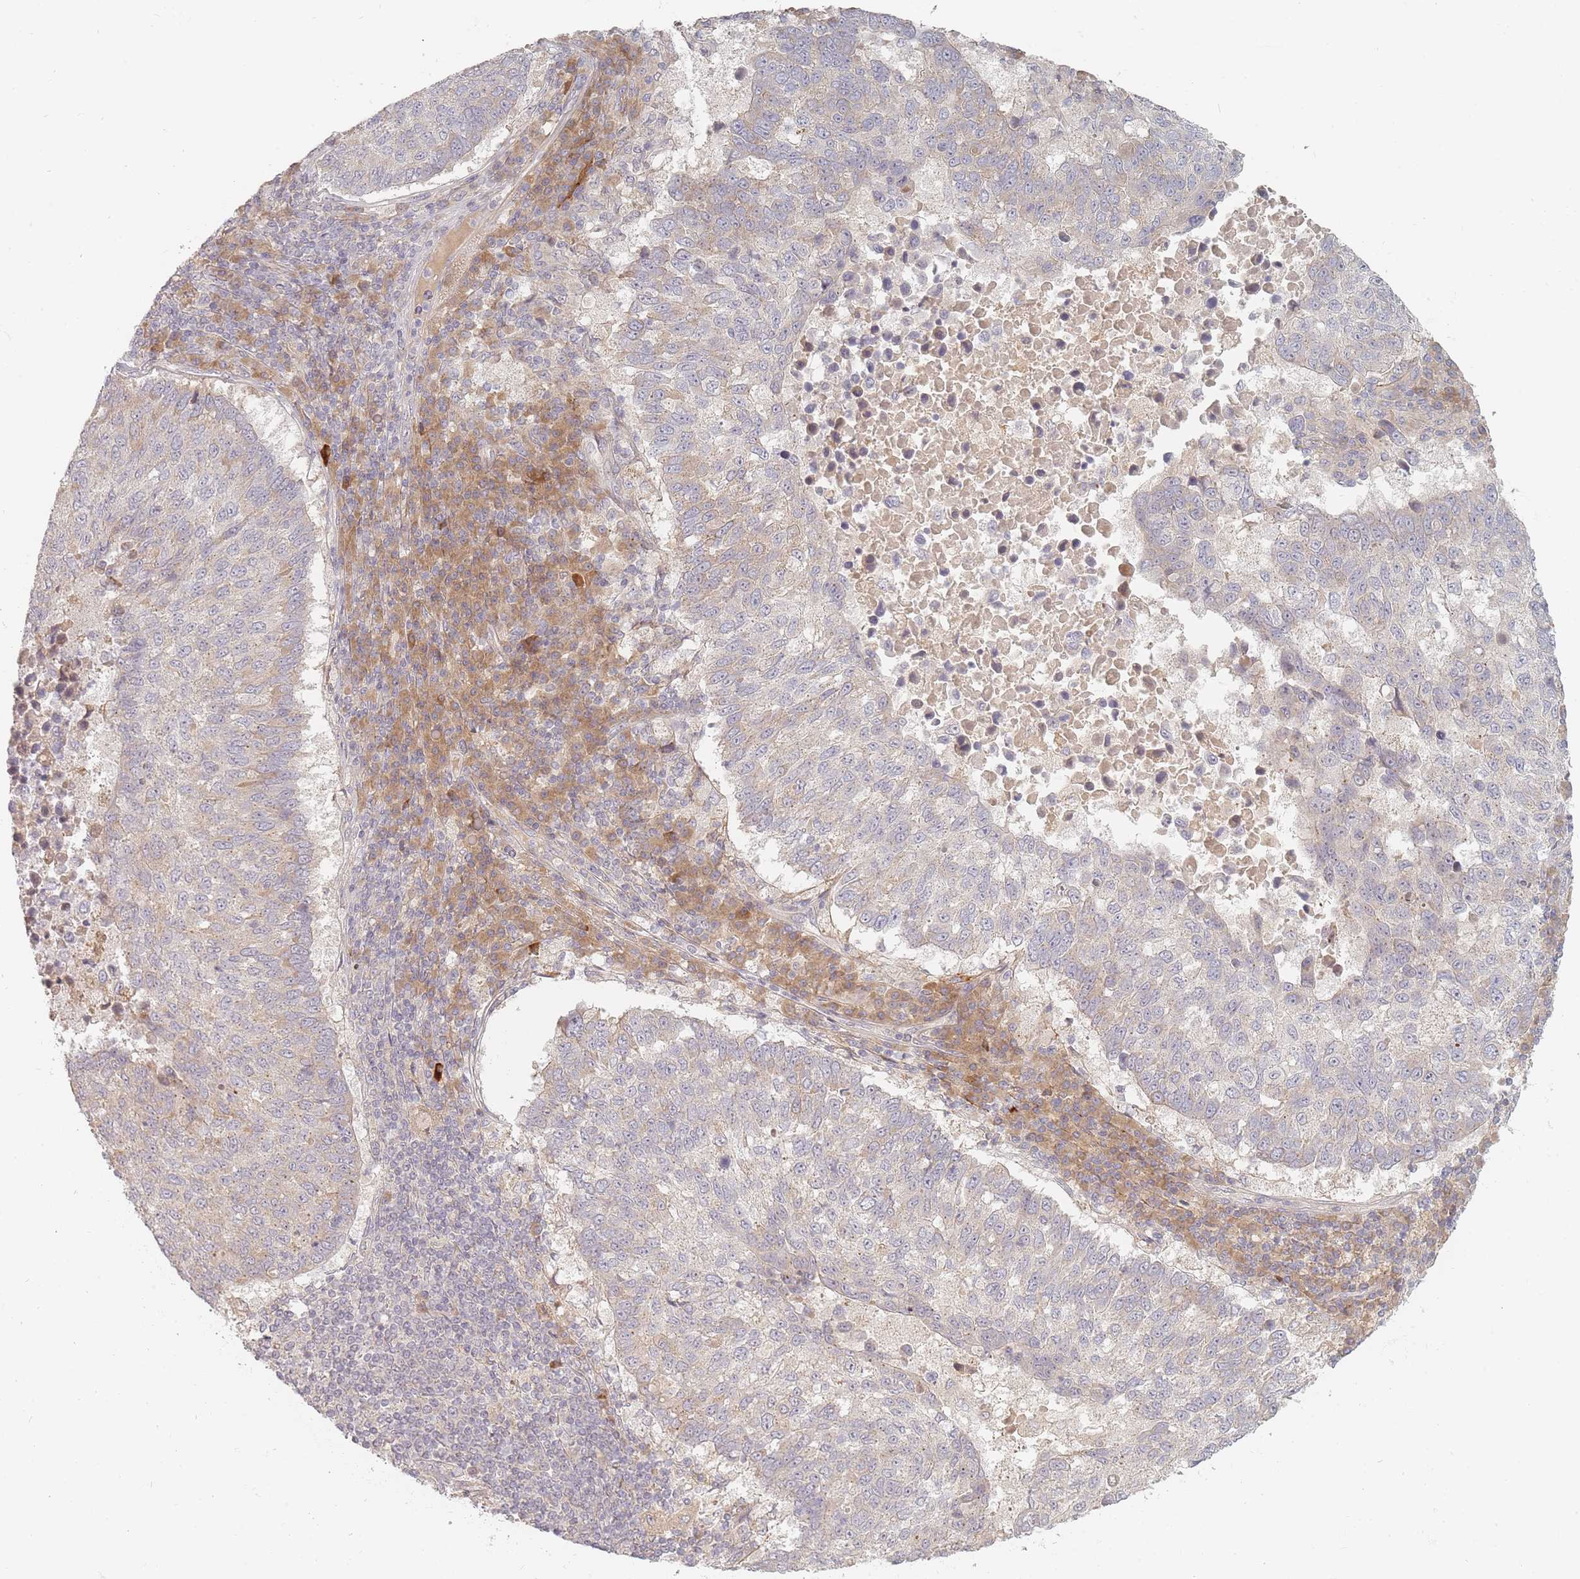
{"staining": {"intensity": "weak", "quantity": "25%-75%", "location": "cytoplasmic/membranous"}, "tissue": "lung cancer", "cell_type": "Tumor cells", "image_type": "cancer", "snomed": [{"axis": "morphology", "description": "Squamous cell carcinoma, NOS"}, {"axis": "topography", "description": "Lung"}], "caption": "A high-resolution image shows immunohistochemistry (IHC) staining of squamous cell carcinoma (lung), which demonstrates weak cytoplasmic/membranous positivity in about 25%-75% of tumor cells.", "gene": "ZKSCAN7", "patient": {"sex": "male", "age": 73}}